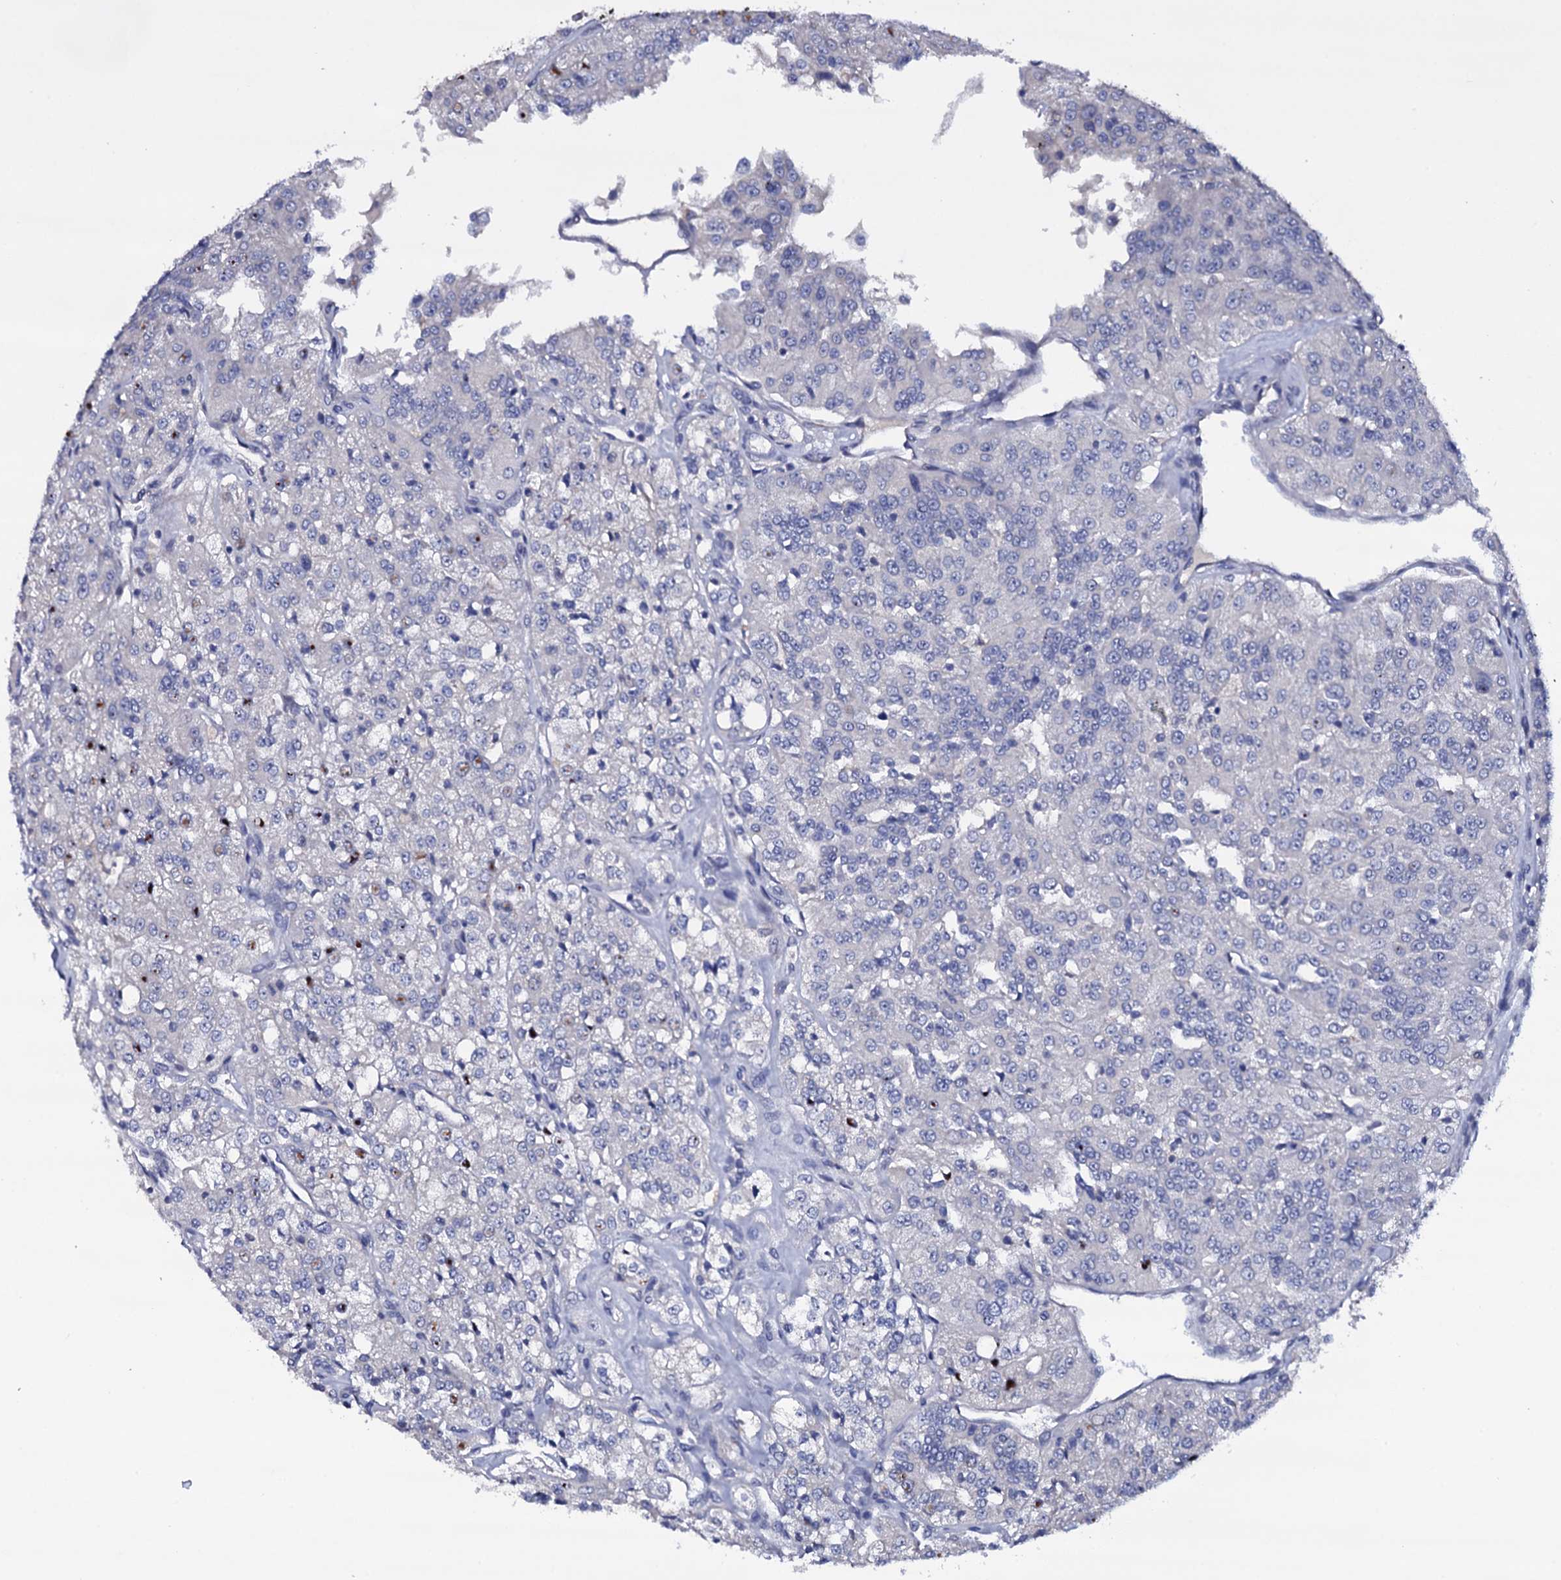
{"staining": {"intensity": "negative", "quantity": "none", "location": "none"}, "tissue": "renal cancer", "cell_type": "Tumor cells", "image_type": "cancer", "snomed": [{"axis": "morphology", "description": "Adenocarcinoma, NOS"}, {"axis": "topography", "description": "Kidney"}], "caption": "There is no significant expression in tumor cells of renal adenocarcinoma.", "gene": "BCL2L14", "patient": {"sex": "female", "age": 63}}